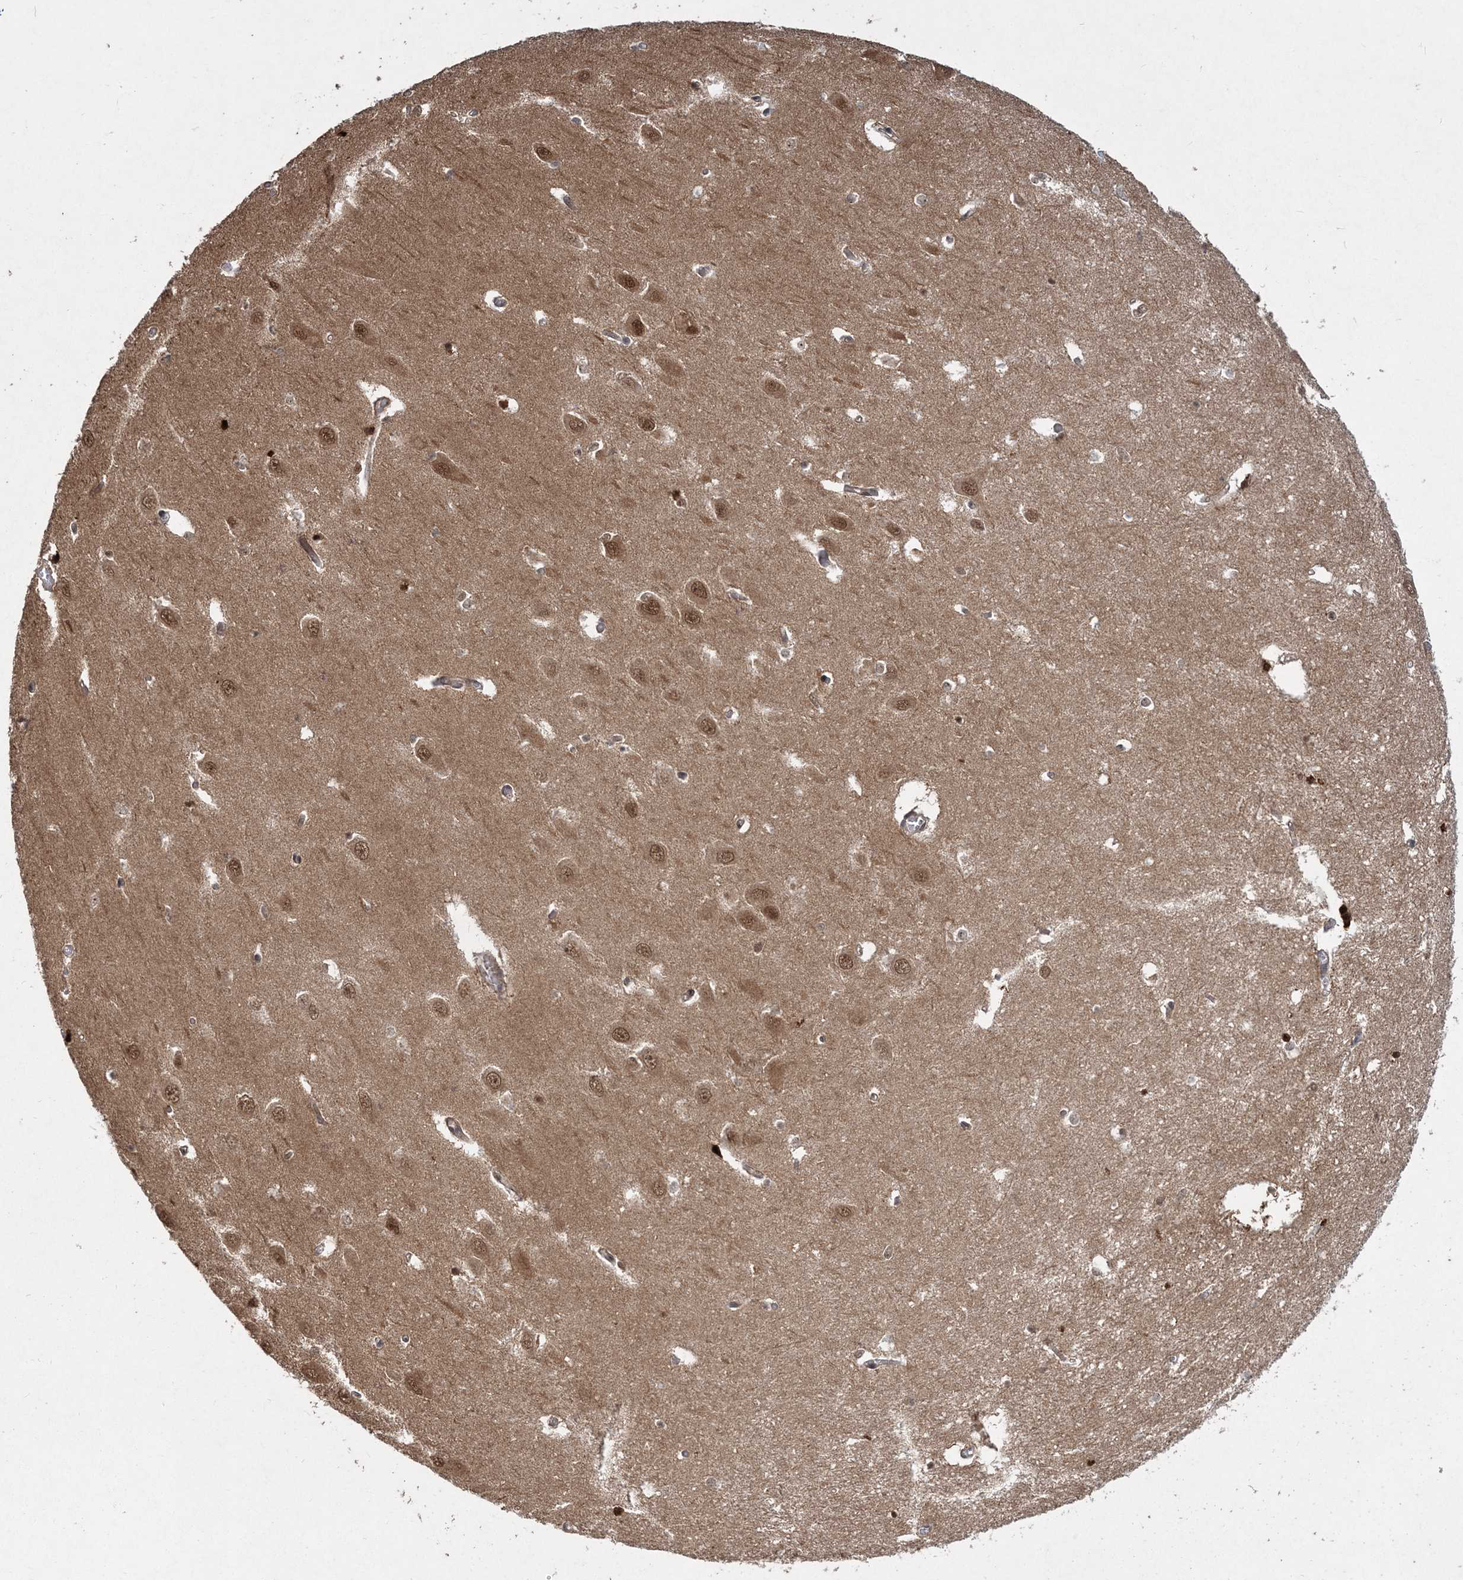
{"staining": {"intensity": "strong", "quantity": ">75%", "location": "cytoplasmic/membranous,nuclear"}, "tissue": "hippocampus", "cell_type": "Glial cells", "image_type": "normal", "snomed": [{"axis": "morphology", "description": "Normal tissue, NOS"}, {"axis": "topography", "description": "Hippocampus"}], "caption": "Normal hippocampus was stained to show a protein in brown. There is high levels of strong cytoplasmic/membranous,nuclear expression in about >75% of glial cells.", "gene": "COPS7B", "patient": {"sex": "male", "age": 70}}